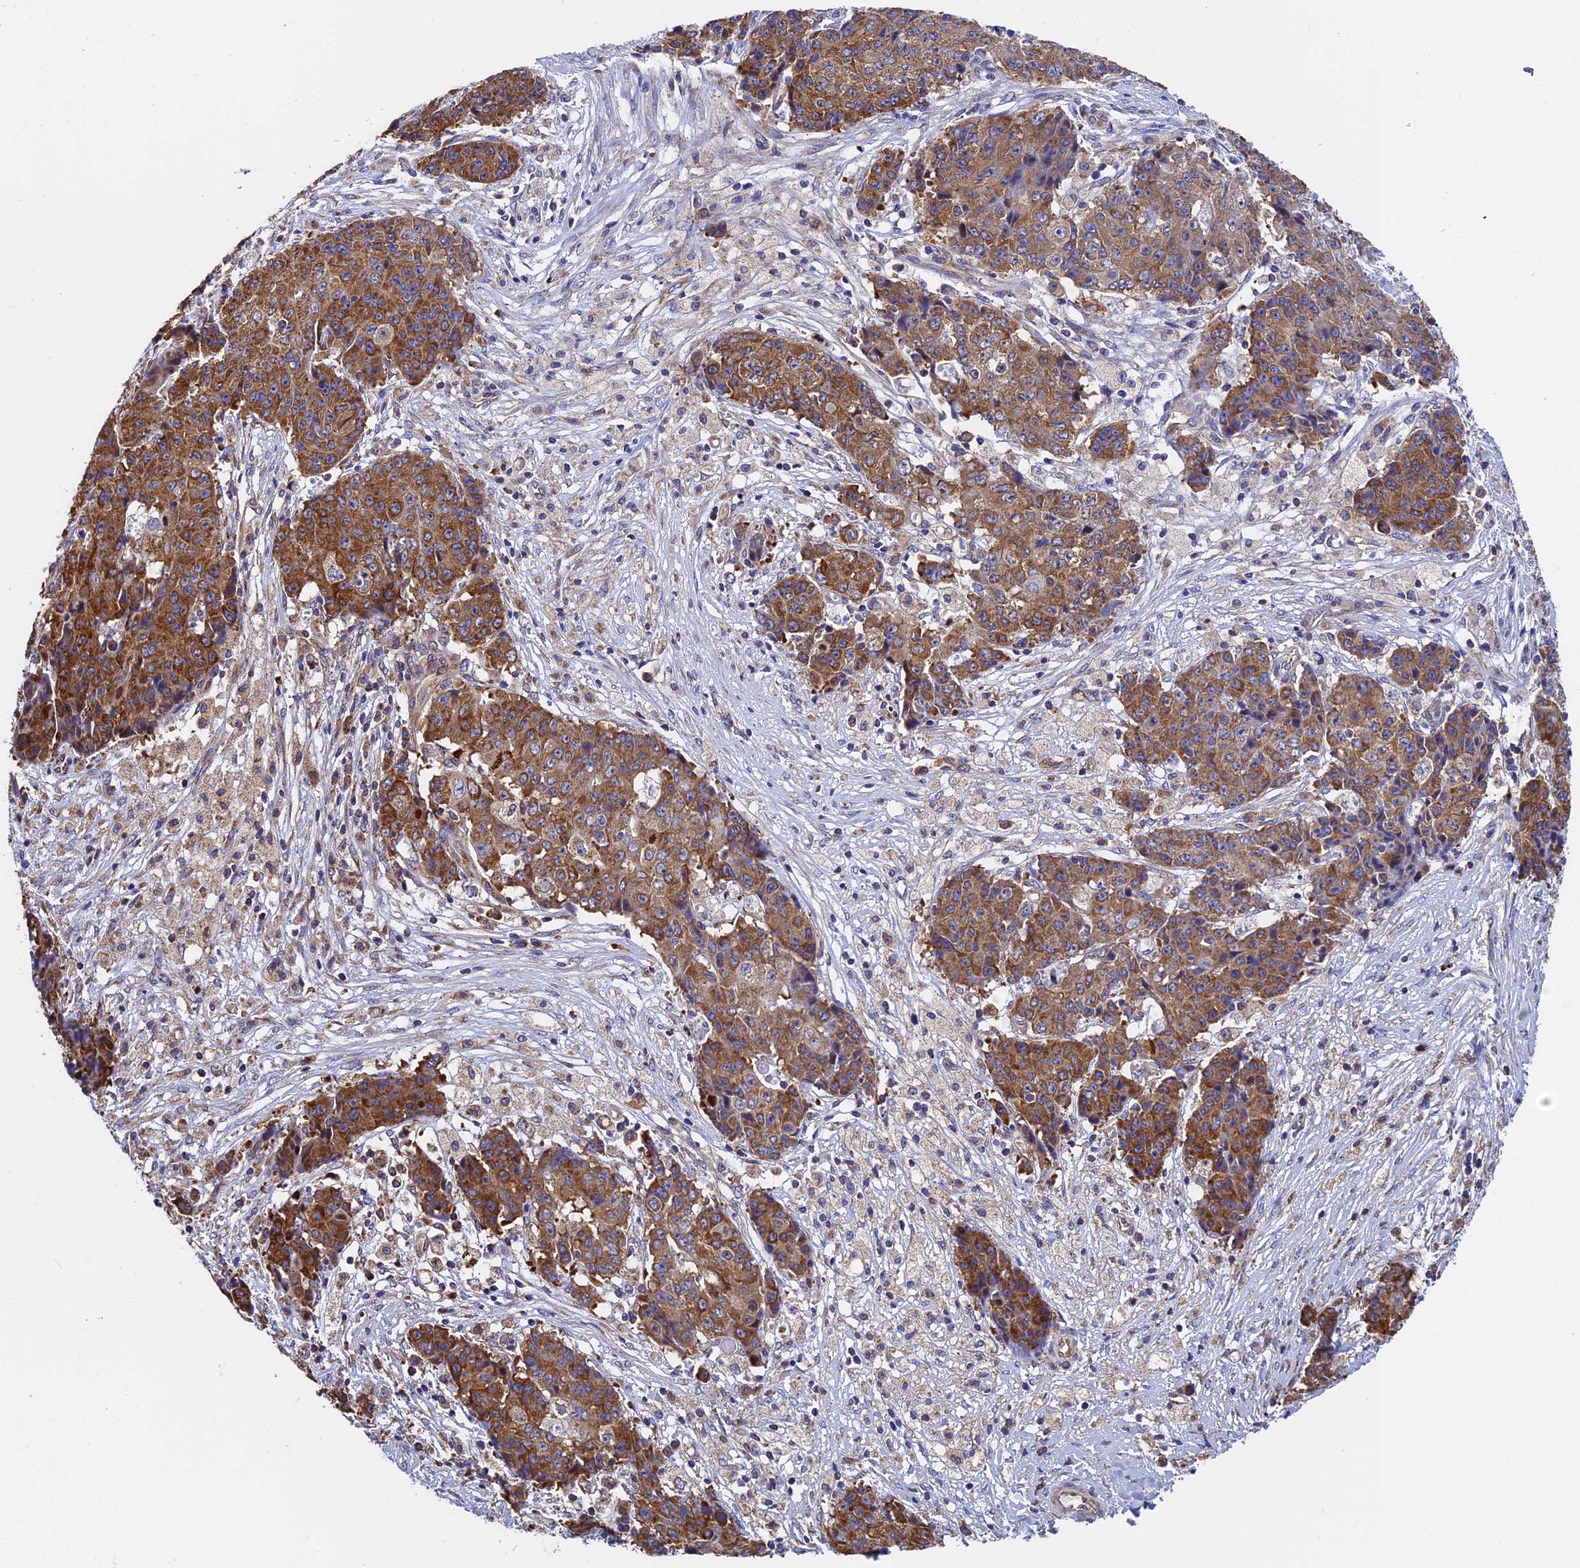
{"staining": {"intensity": "moderate", "quantity": ">75%", "location": "cytoplasmic/membranous"}, "tissue": "ovarian cancer", "cell_type": "Tumor cells", "image_type": "cancer", "snomed": [{"axis": "morphology", "description": "Carcinoma, endometroid"}, {"axis": "topography", "description": "Ovary"}], "caption": "The histopathology image displays staining of ovarian endometroid carcinoma, revealing moderate cytoplasmic/membranous protein expression (brown color) within tumor cells. (DAB (3,3'-diaminobenzidine) IHC with brightfield microscopy, high magnification).", "gene": "SLC9A5", "patient": {"sex": "female", "age": 42}}